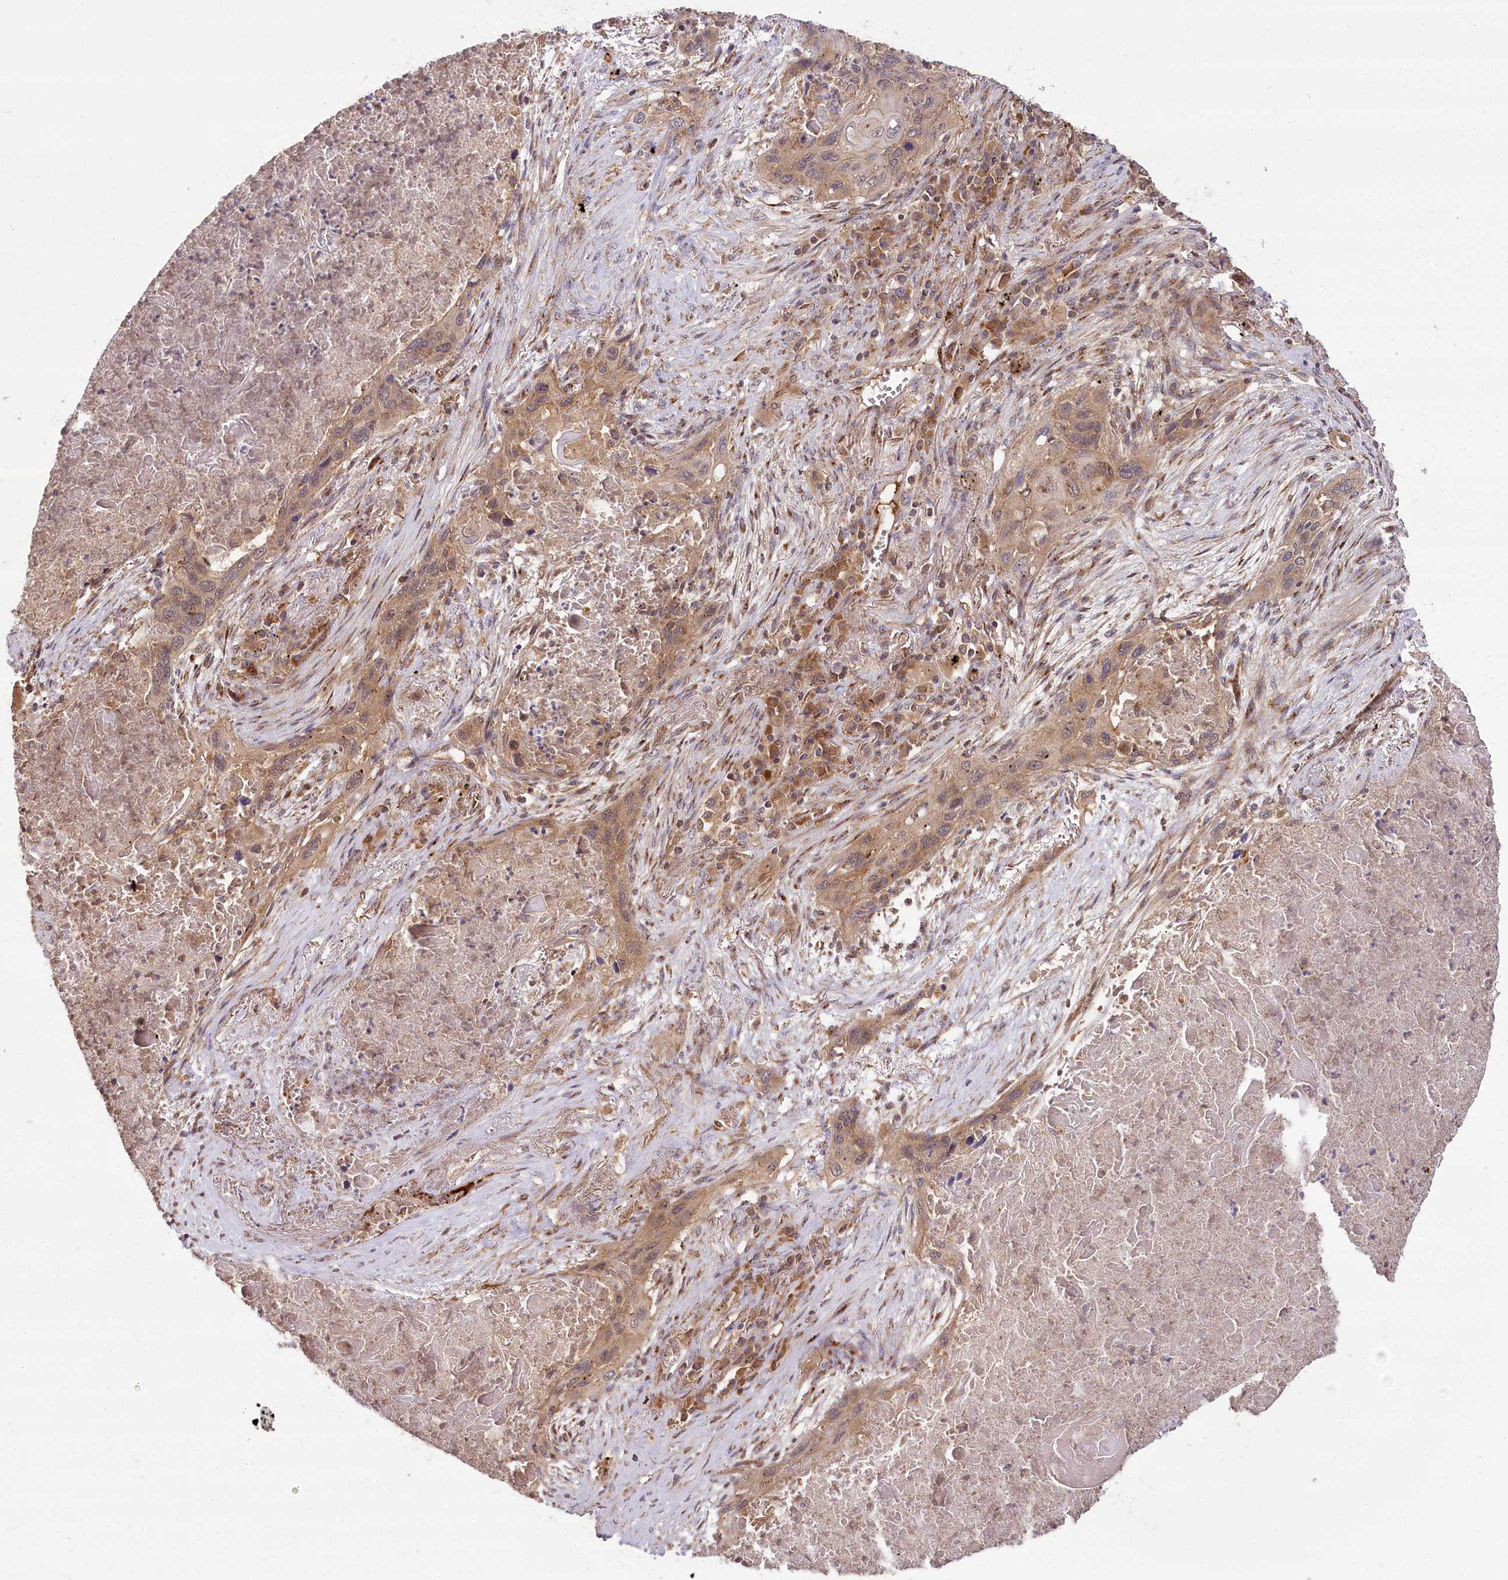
{"staining": {"intensity": "weak", "quantity": ">75%", "location": "cytoplasmic/membranous,nuclear"}, "tissue": "lung cancer", "cell_type": "Tumor cells", "image_type": "cancer", "snomed": [{"axis": "morphology", "description": "Squamous cell carcinoma, NOS"}, {"axis": "topography", "description": "Lung"}], "caption": "A brown stain labels weak cytoplasmic/membranous and nuclear positivity of a protein in lung cancer tumor cells.", "gene": "CARD19", "patient": {"sex": "female", "age": 63}}